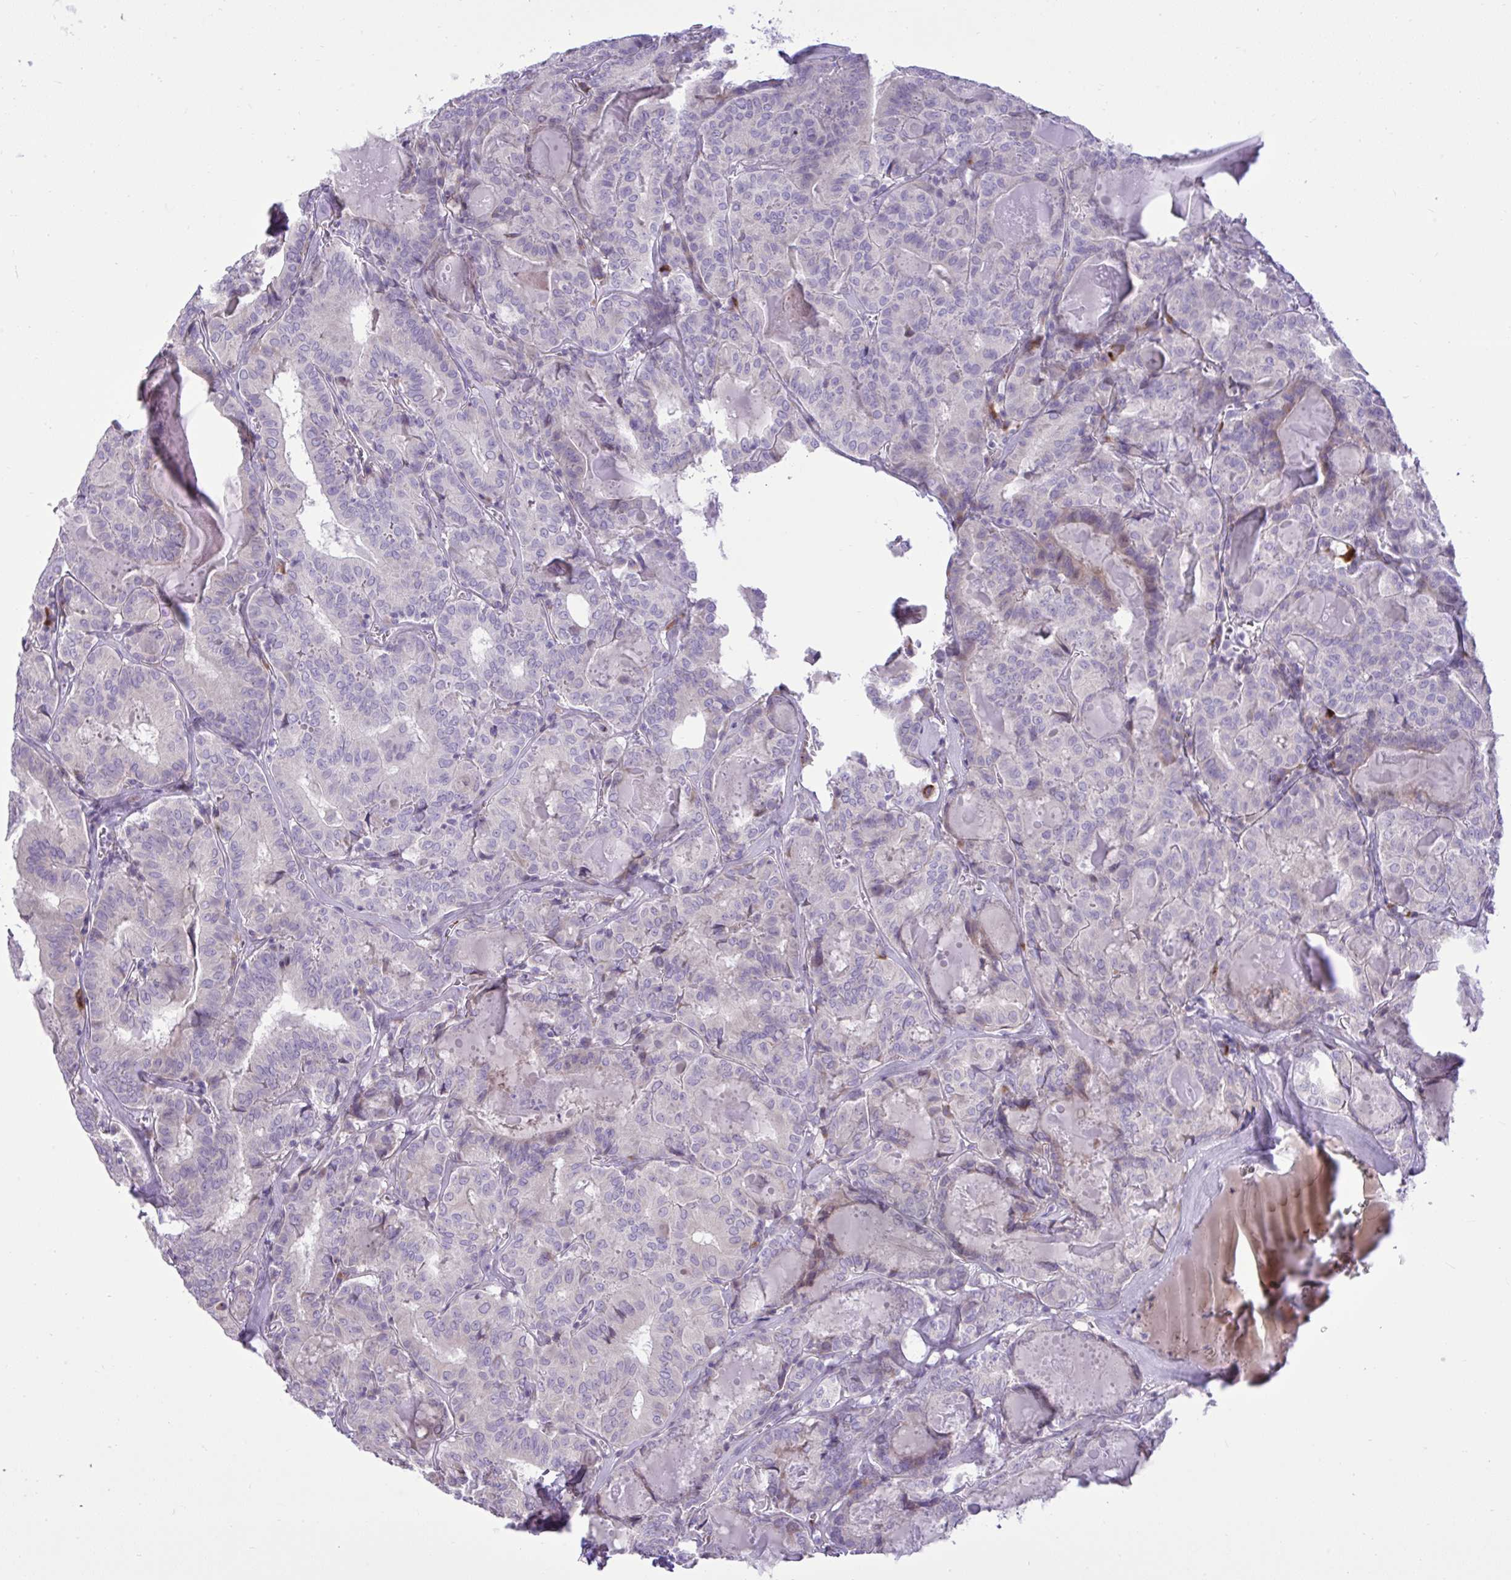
{"staining": {"intensity": "negative", "quantity": "none", "location": "none"}, "tissue": "thyroid cancer", "cell_type": "Tumor cells", "image_type": "cancer", "snomed": [{"axis": "morphology", "description": "Papillary adenocarcinoma, NOS"}, {"axis": "topography", "description": "Thyroid gland"}], "caption": "This photomicrograph is of papillary adenocarcinoma (thyroid) stained with immunohistochemistry to label a protein in brown with the nuclei are counter-stained blue. There is no expression in tumor cells.", "gene": "SPAG1", "patient": {"sex": "female", "age": 72}}